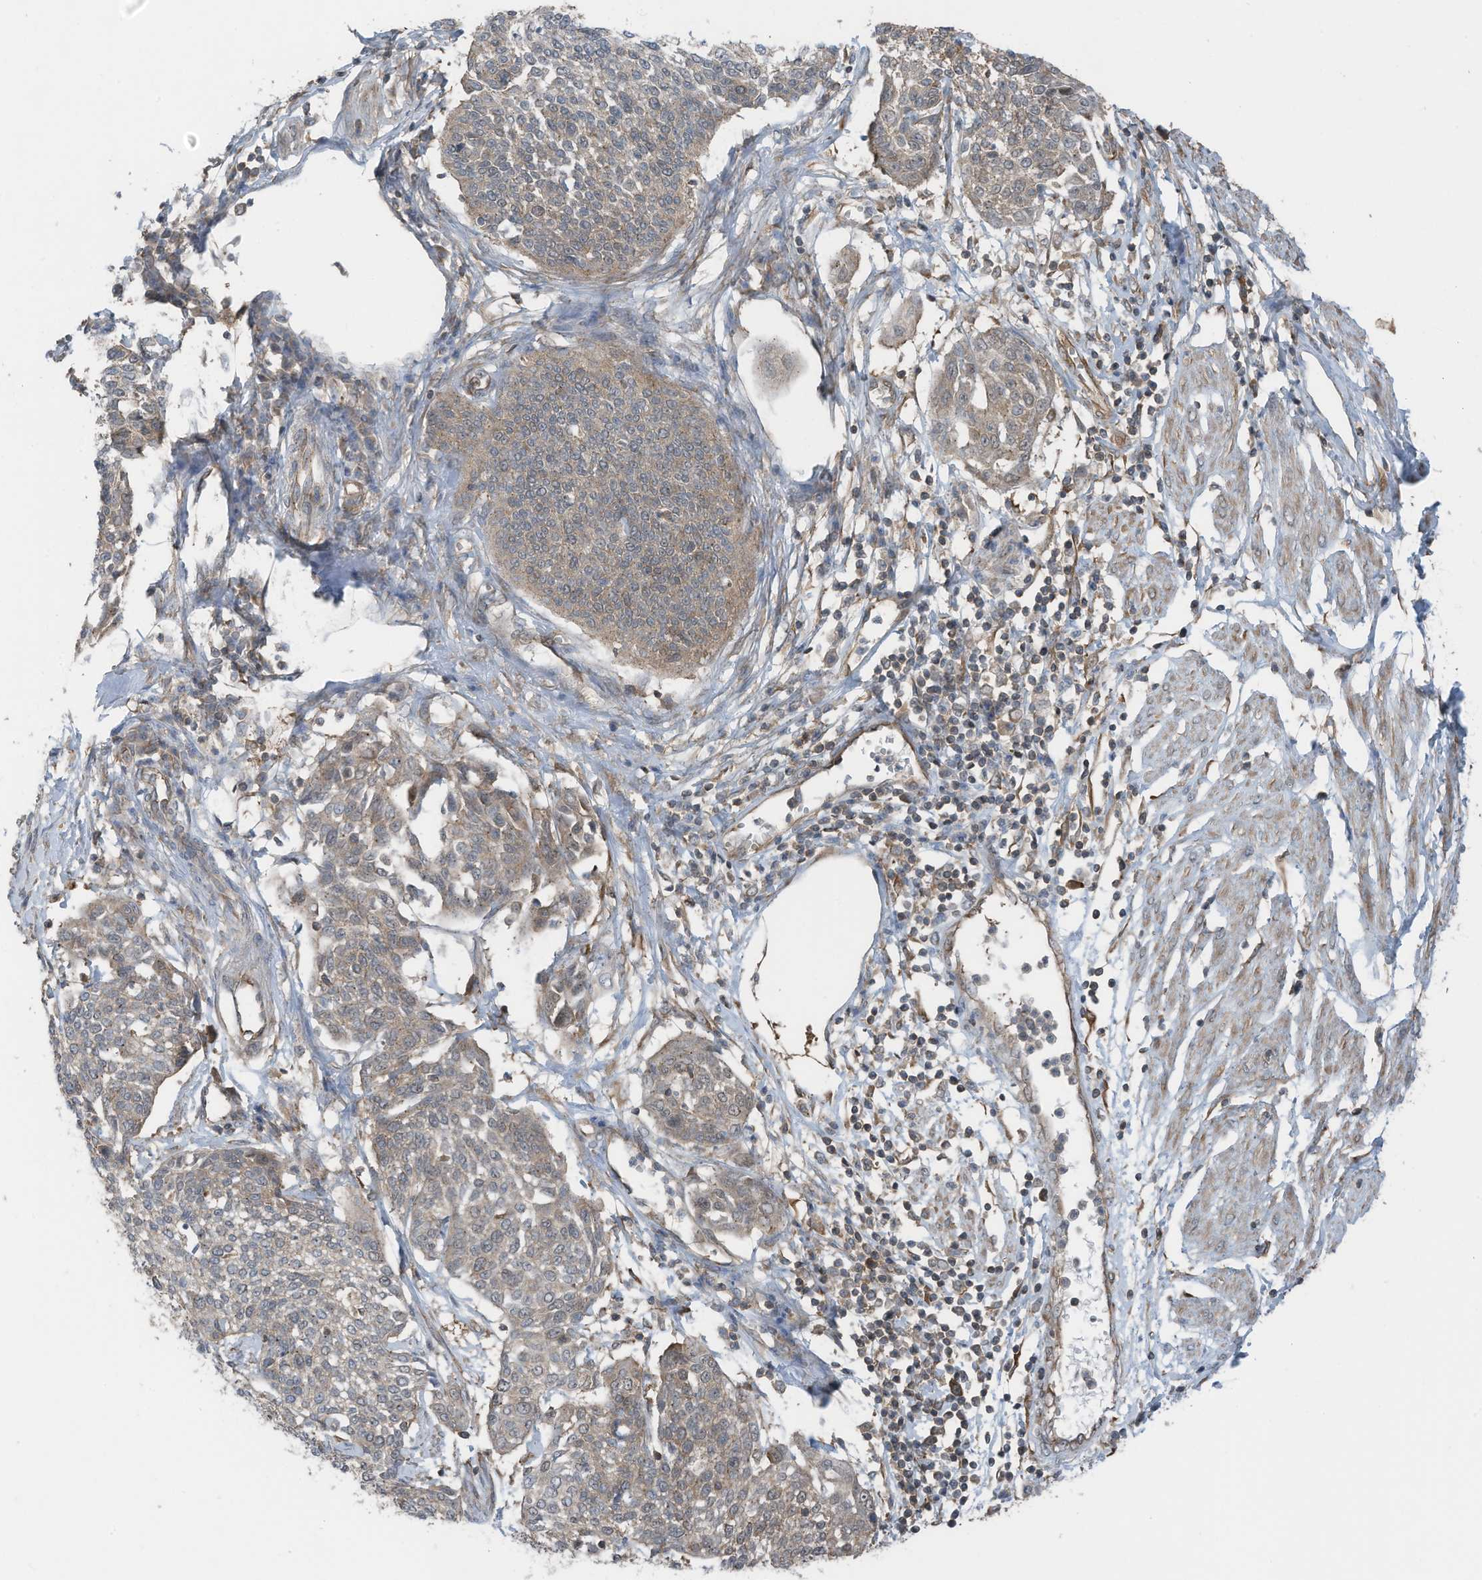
{"staining": {"intensity": "weak", "quantity": "25%-75%", "location": "cytoplasmic/membranous"}, "tissue": "cervical cancer", "cell_type": "Tumor cells", "image_type": "cancer", "snomed": [{"axis": "morphology", "description": "Squamous cell carcinoma, NOS"}, {"axis": "topography", "description": "Cervix"}], "caption": "The micrograph displays a brown stain indicating the presence of a protein in the cytoplasmic/membranous of tumor cells in cervical squamous cell carcinoma.", "gene": "TXNDC9", "patient": {"sex": "female", "age": 34}}